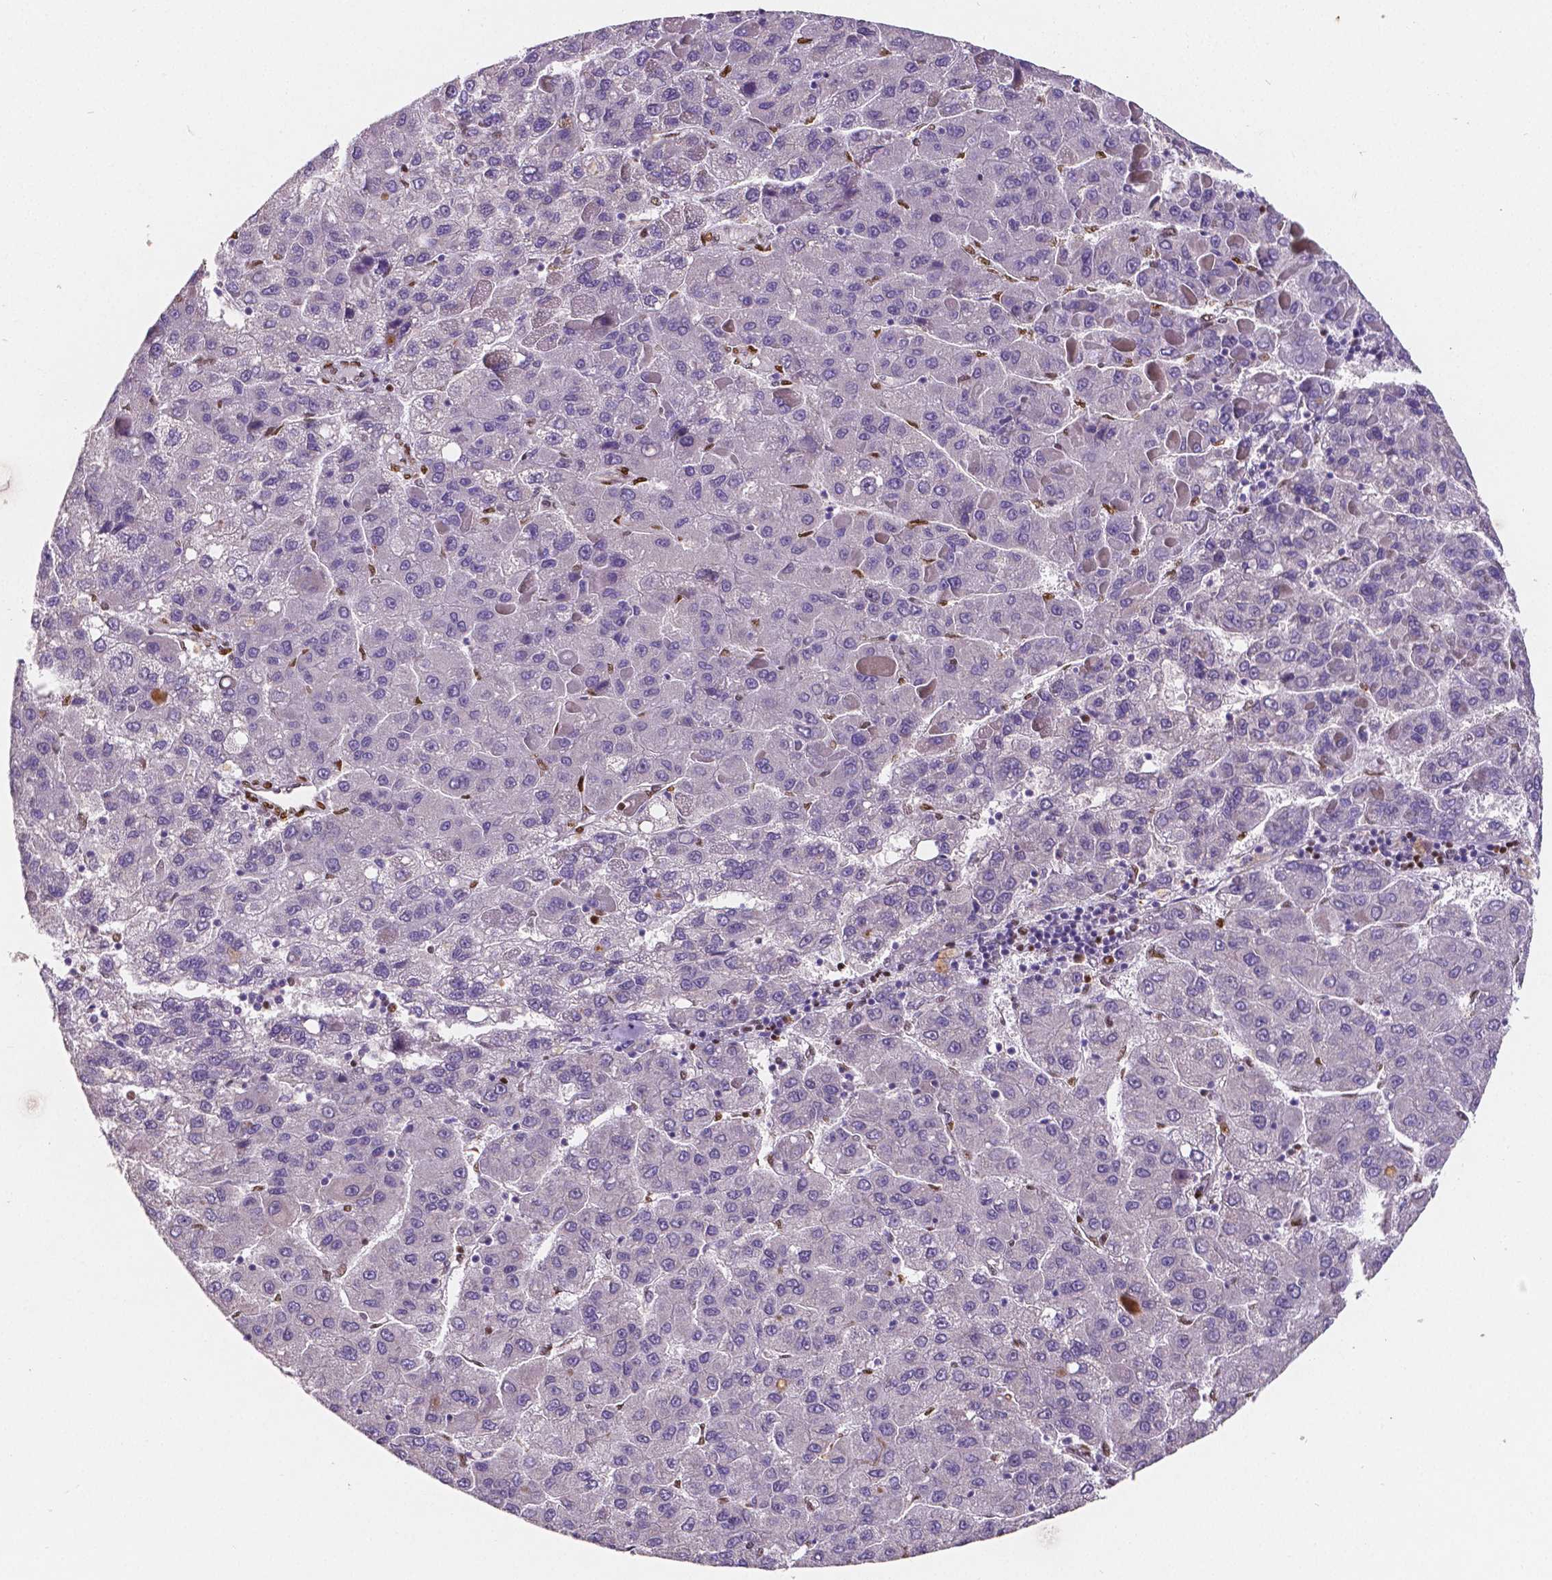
{"staining": {"intensity": "negative", "quantity": "none", "location": "none"}, "tissue": "liver cancer", "cell_type": "Tumor cells", "image_type": "cancer", "snomed": [{"axis": "morphology", "description": "Carcinoma, Hepatocellular, NOS"}, {"axis": "topography", "description": "Liver"}], "caption": "Photomicrograph shows no significant protein expression in tumor cells of liver hepatocellular carcinoma.", "gene": "MEF2C", "patient": {"sex": "female", "age": 82}}